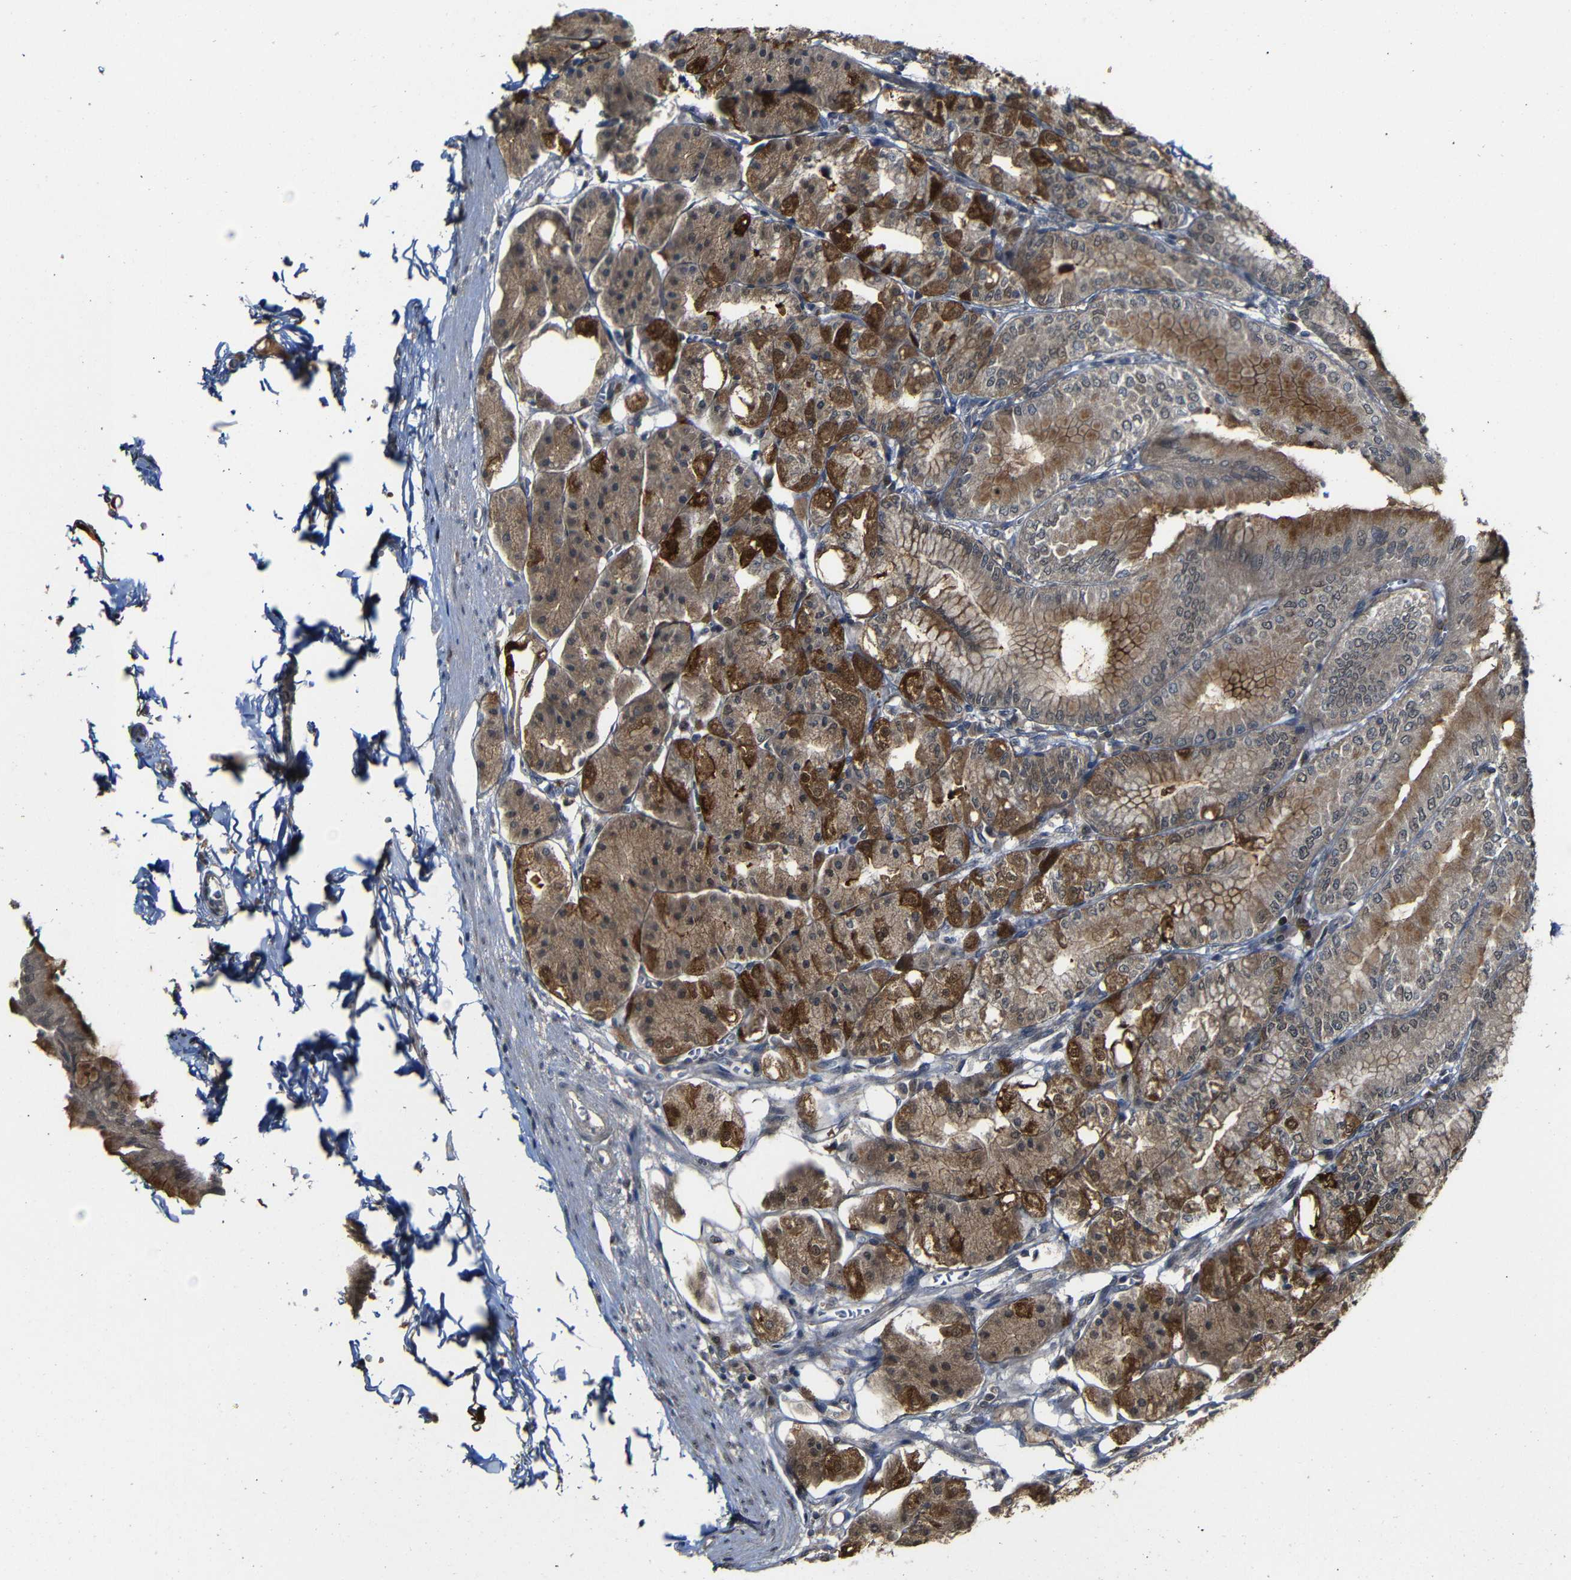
{"staining": {"intensity": "strong", "quantity": ">75%", "location": "cytoplasmic/membranous"}, "tissue": "stomach", "cell_type": "Glandular cells", "image_type": "normal", "snomed": [{"axis": "morphology", "description": "Normal tissue, NOS"}, {"axis": "topography", "description": "Stomach, lower"}], "caption": "Strong cytoplasmic/membranous staining for a protein is appreciated in approximately >75% of glandular cells of normal stomach using immunohistochemistry.", "gene": "ATG12", "patient": {"sex": "male", "age": 71}}